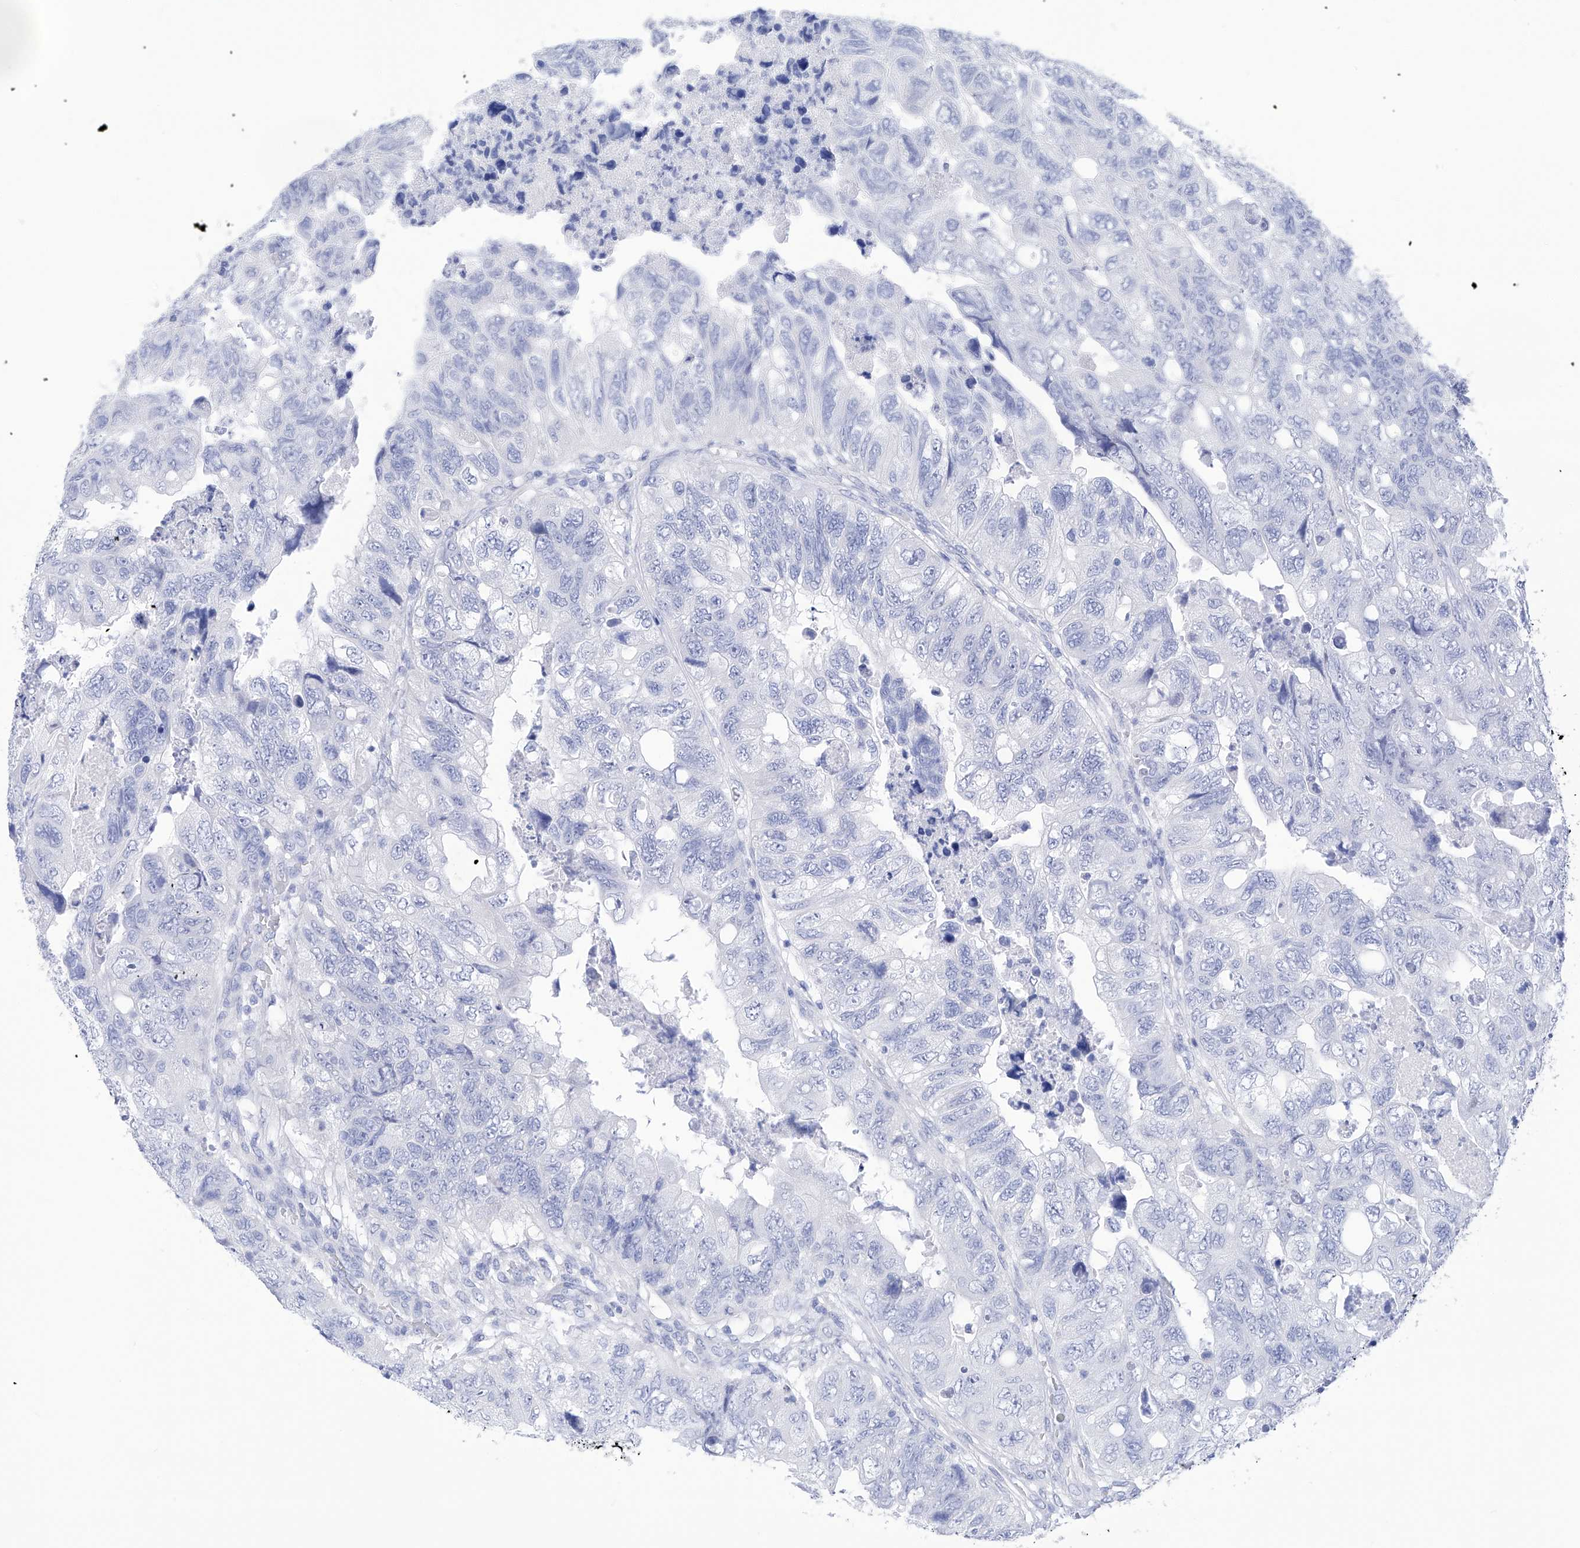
{"staining": {"intensity": "negative", "quantity": "none", "location": "none"}, "tissue": "colorectal cancer", "cell_type": "Tumor cells", "image_type": "cancer", "snomed": [{"axis": "morphology", "description": "Adenocarcinoma, NOS"}, {"axis": "topography", "description": "Rectum"}], "caption": "Adenocarcinoma (colorectal) was stained to show a protein in brown. There is no significant positivity in tumor cells.", "gene": "FLG", "patient": {"sex": "male", "age": 63}}